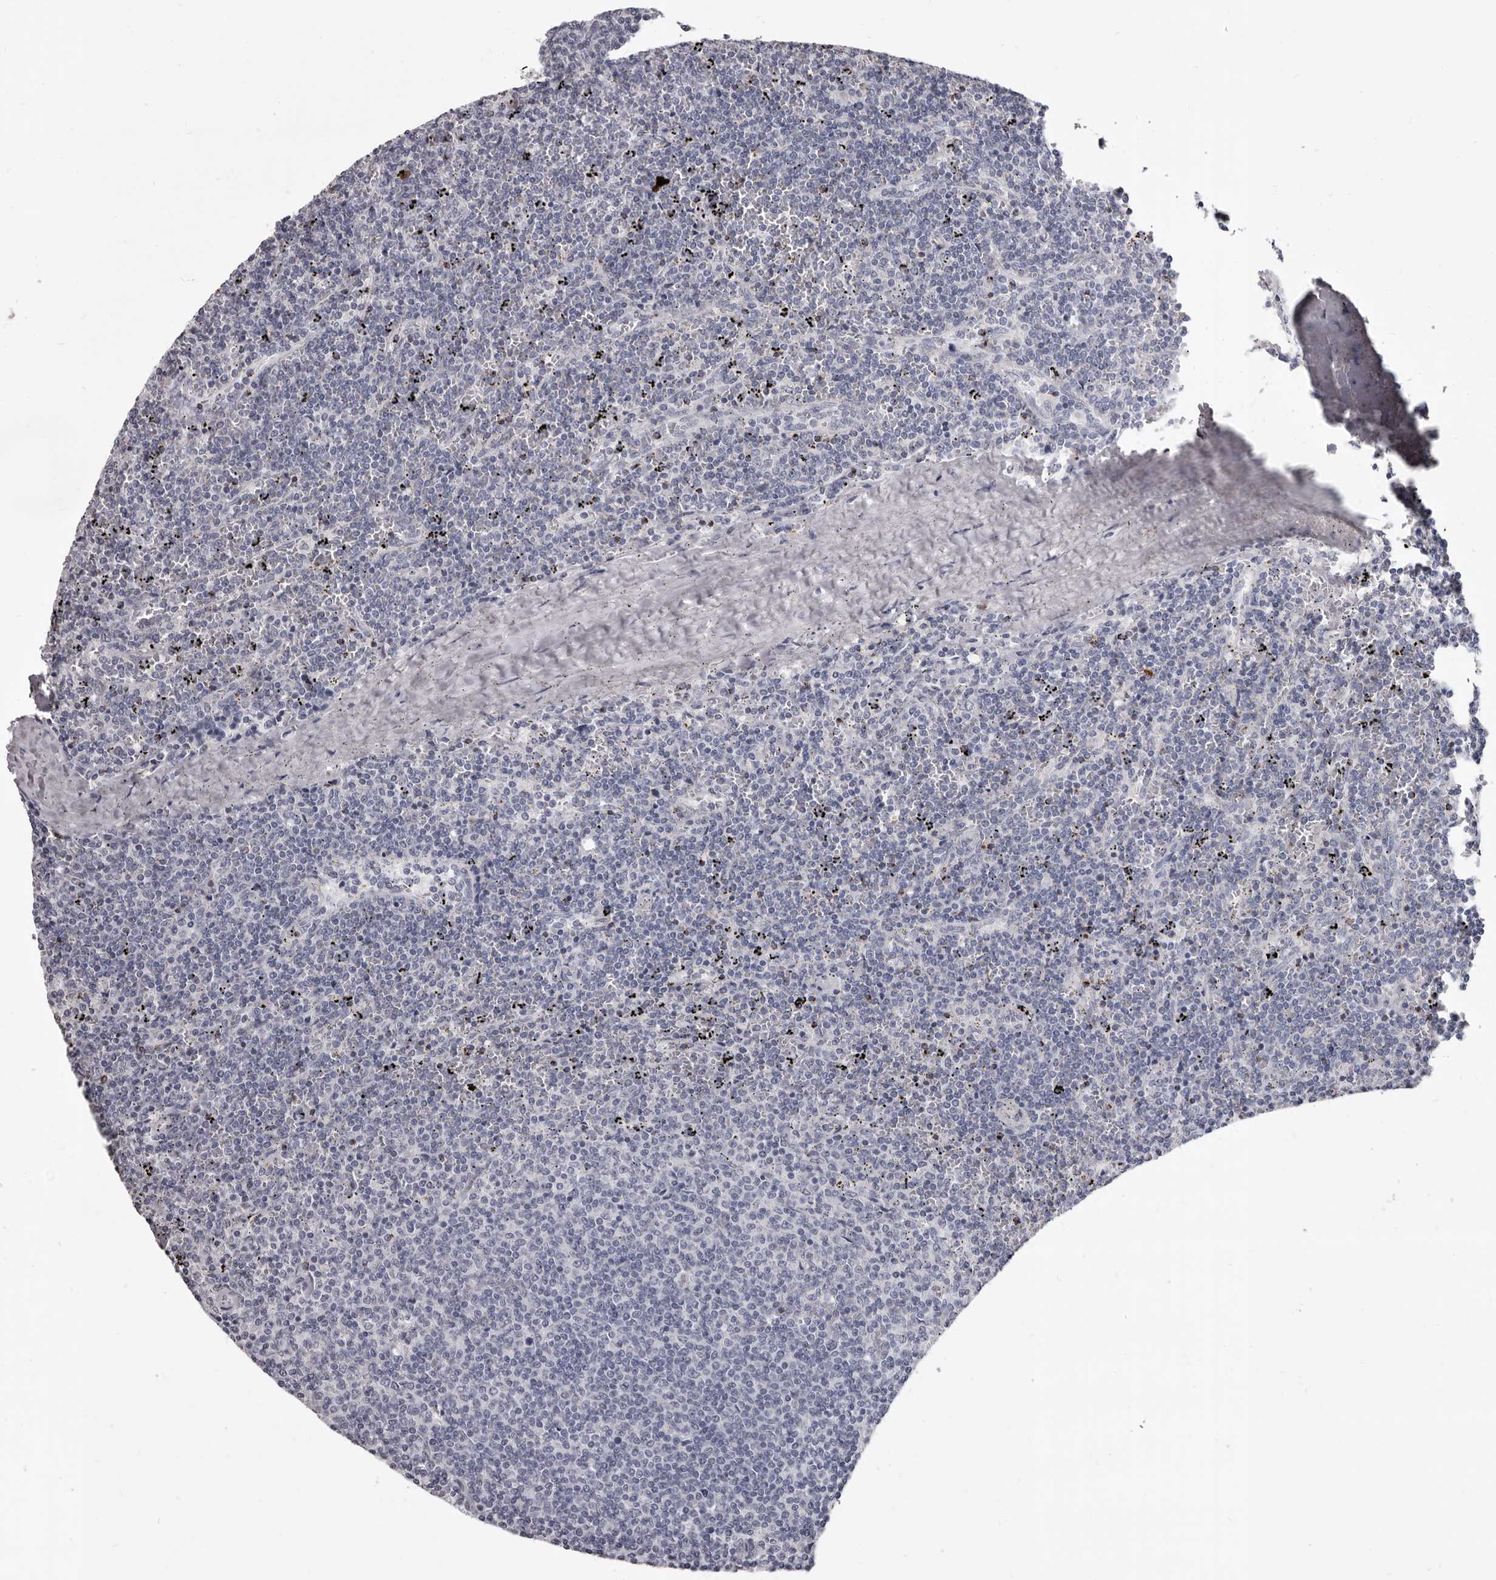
{"staining": {"intensity": "negative", "quantity": "none", "location": "none"}, "tissue": "lymphoma", "cell_type": "Tumor cells", "image_type": "cancer", "snomed": [{"axis": "morphology", "description": "Malignant lymphoma, non-Hodgkin's type, Low grade"}, {"axis": "topography", "description": "Spleen"}], "caption": "There is no significant expression in tumor cells of low-grade malignant lymphoma, non-Hodgkin's type. (Immunohistochemistry, brightfield microscopy, high magnification).", "gene": "GZMH", "patient": {"sex": "female", "age": 50}}